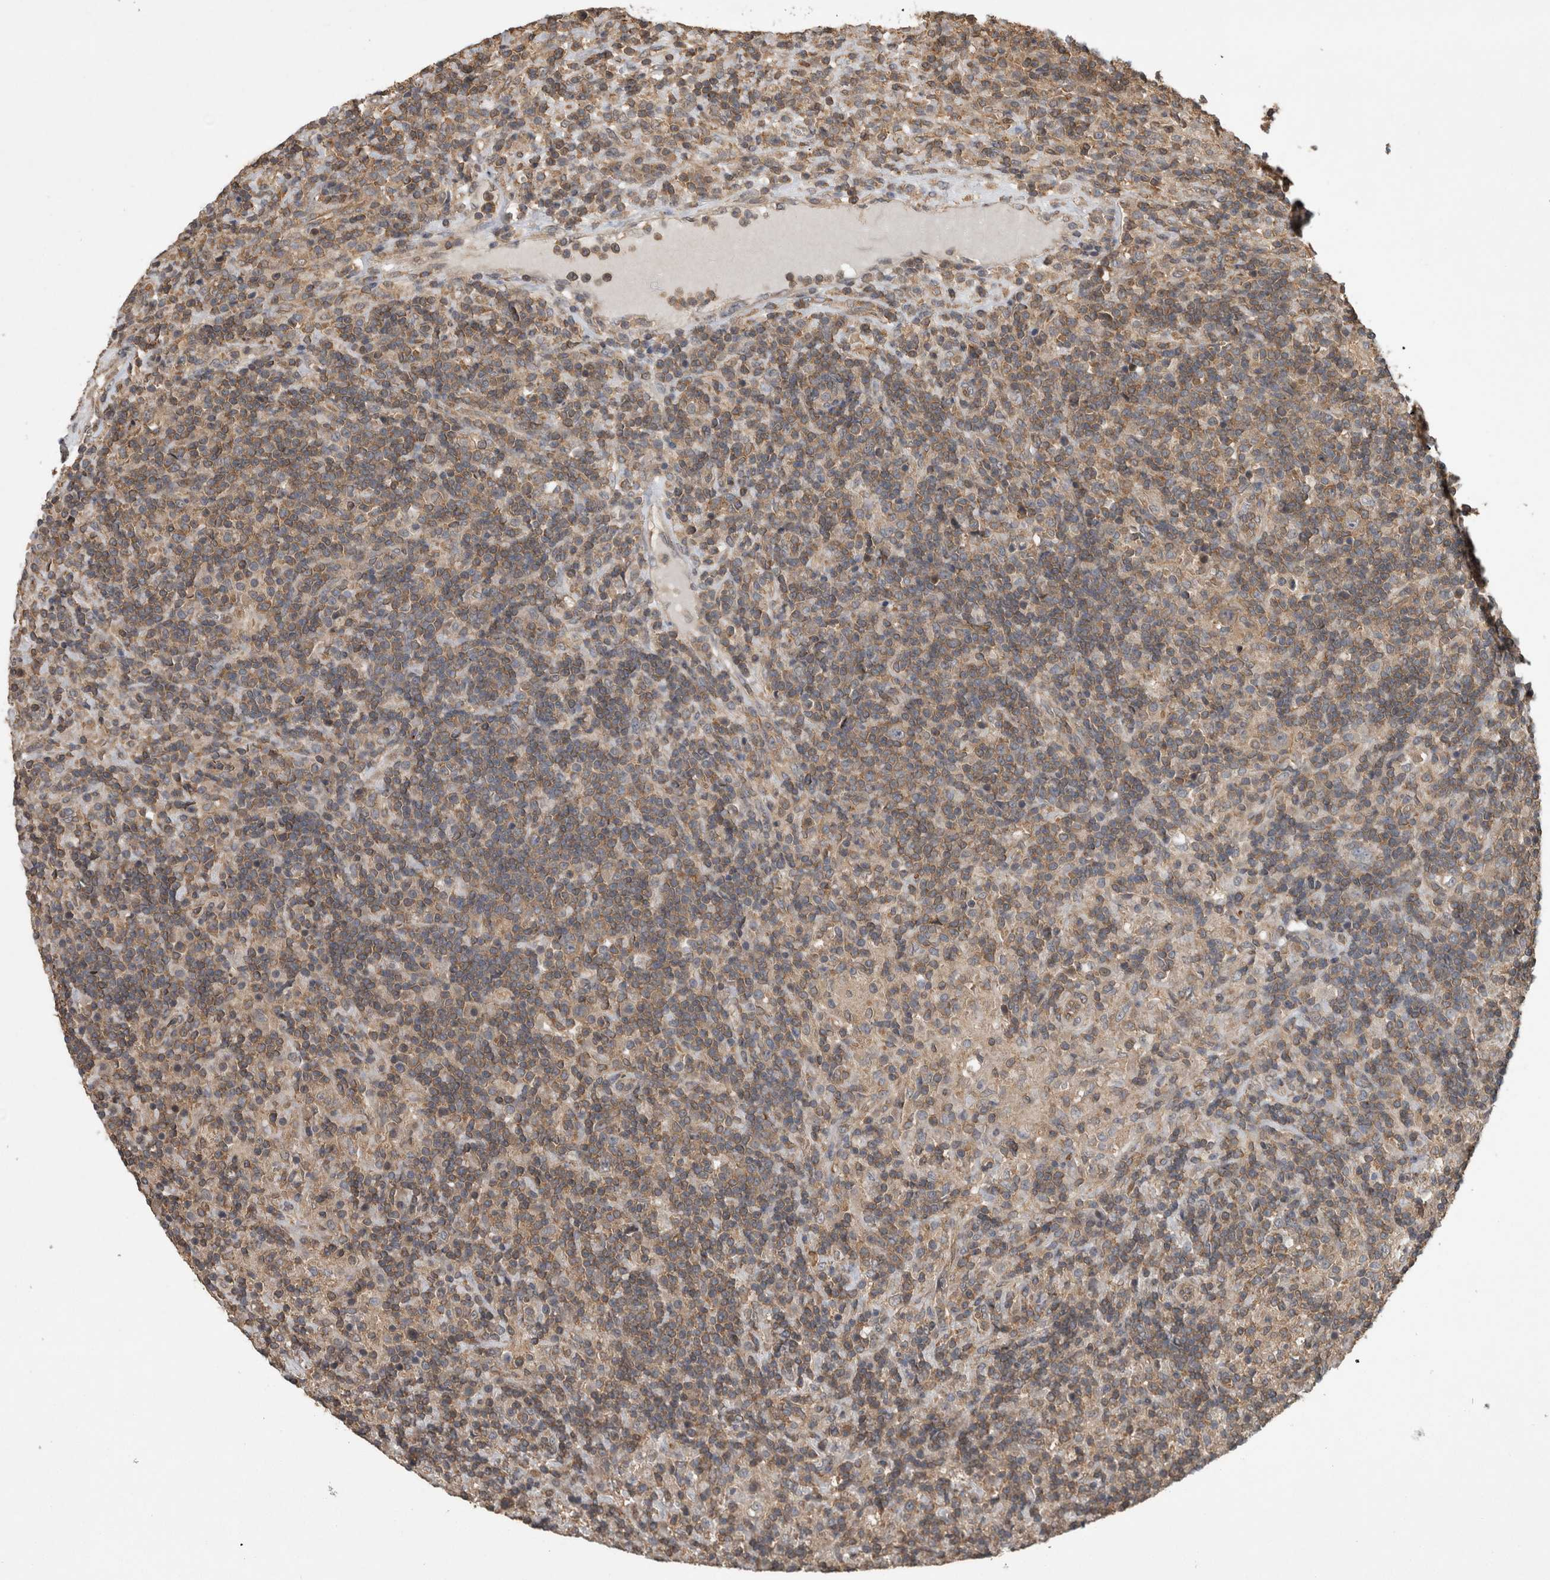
{"staining": {"intensity": "weak", "quantity": ">75%", "location": "cytoplasmic/membranous"}, "tissue": "lymphoma", "cell_type": "Tumor cells", "image_type": "cancer", "snomed": [{"axis": "morphology", "description": "Hodgkin's disease, NOS"}, {"axis": "topography", "description": "Lymph node"}], "caption": "Human Hodgkin's disease stained with a protein marker demonstrates weak staining in tumor cells.", "gene": "ATXN2", "patient": {"sex": "male", "age": 70}}